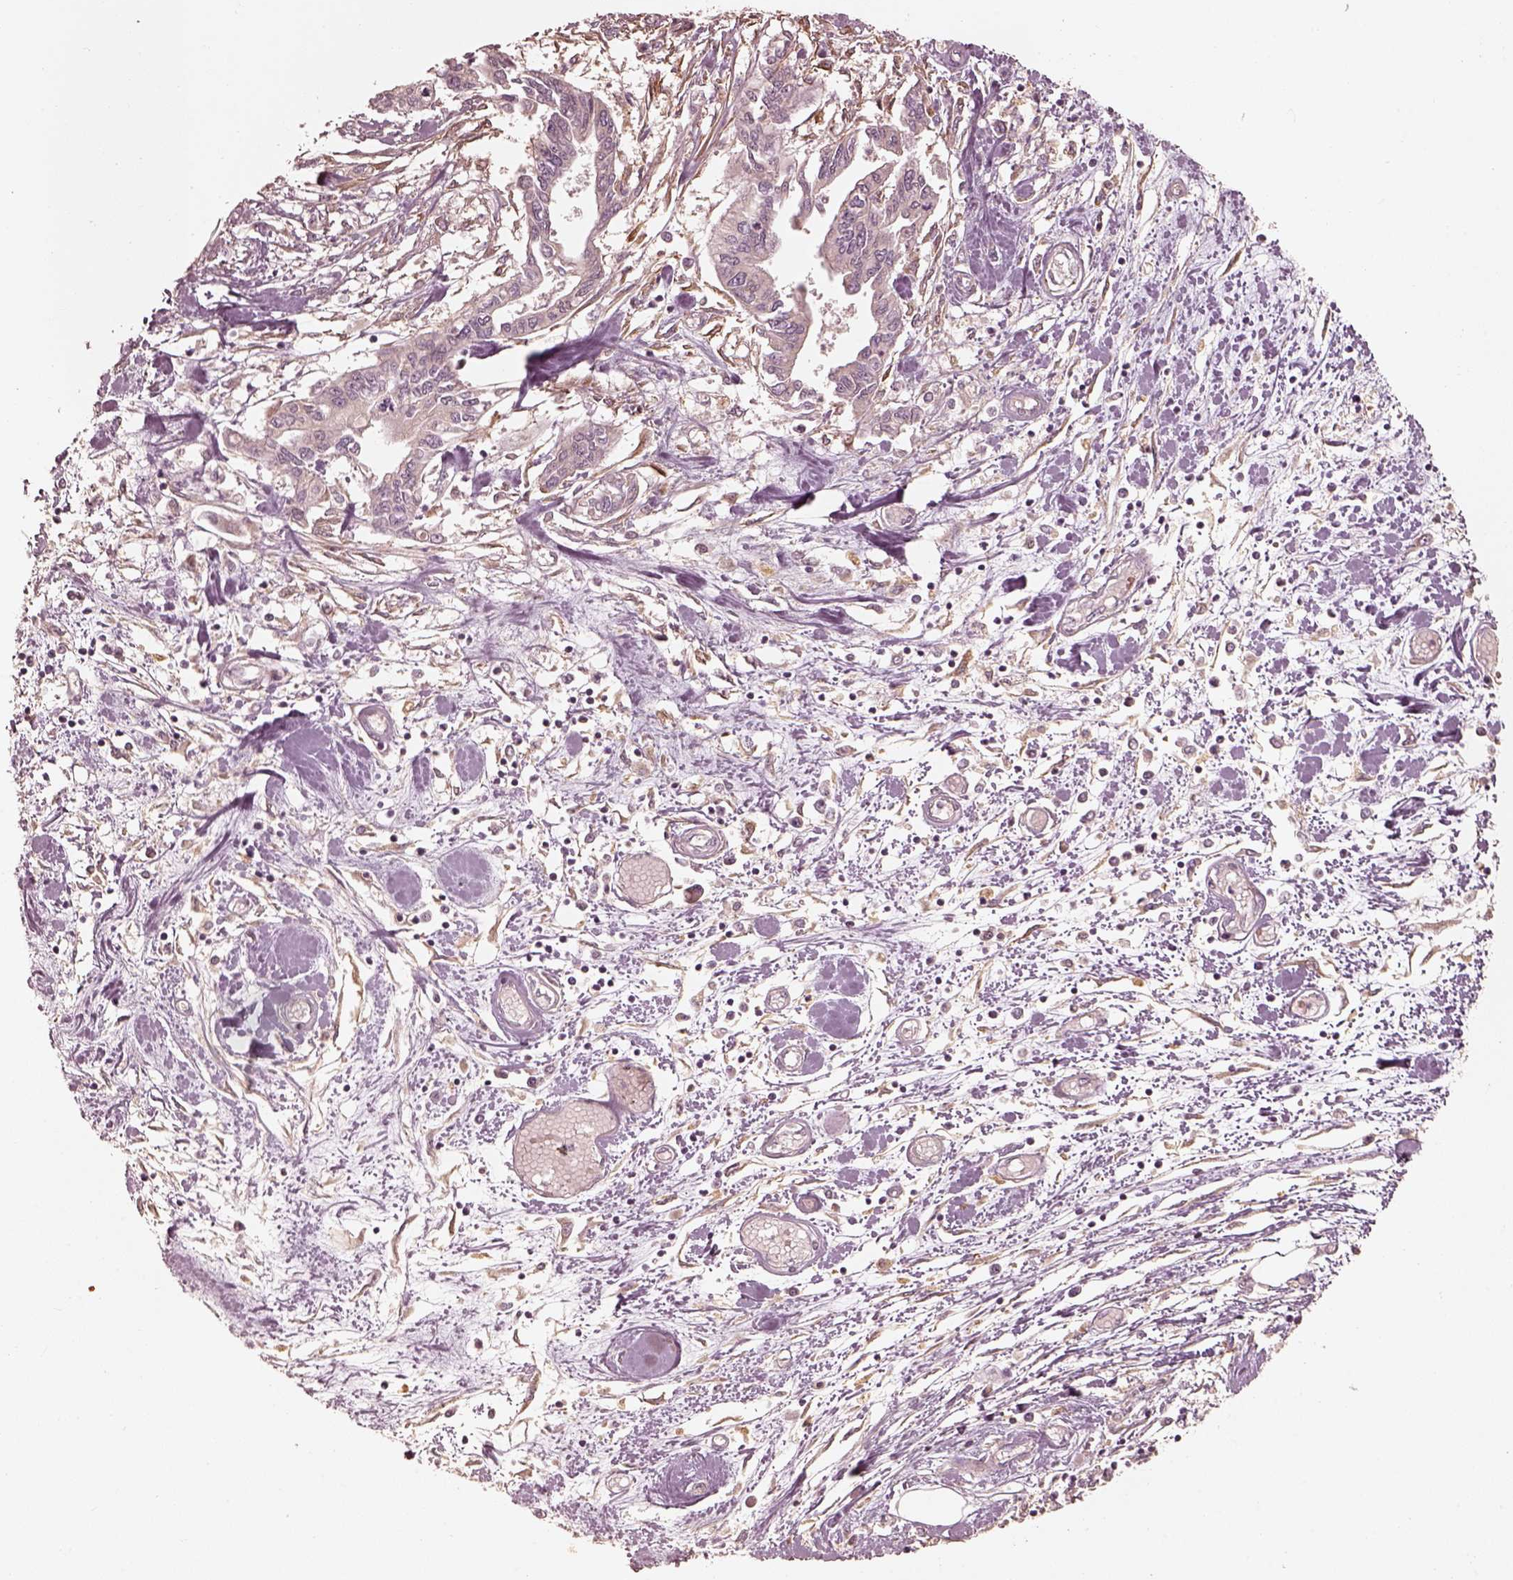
{"staining": {"intensity": "negative", "quantity": "none", "location": "none"}, "tissue": "pancreatic cancer", "cell_type": "Tumor cells", "image_type": "cancer", "snomed": [{"axis": "morphology", "description": "Adenocarcinoma, NOS"}, {"axis": "topography", "description": "Pancreas"}], "caption": "Human pancreatic cancer stained for a protein using immunohistochemistry (IHC) displays no positivity in tumor cells.", "gene": "WLS", "patient": {"sex": "male", "age": 60}}